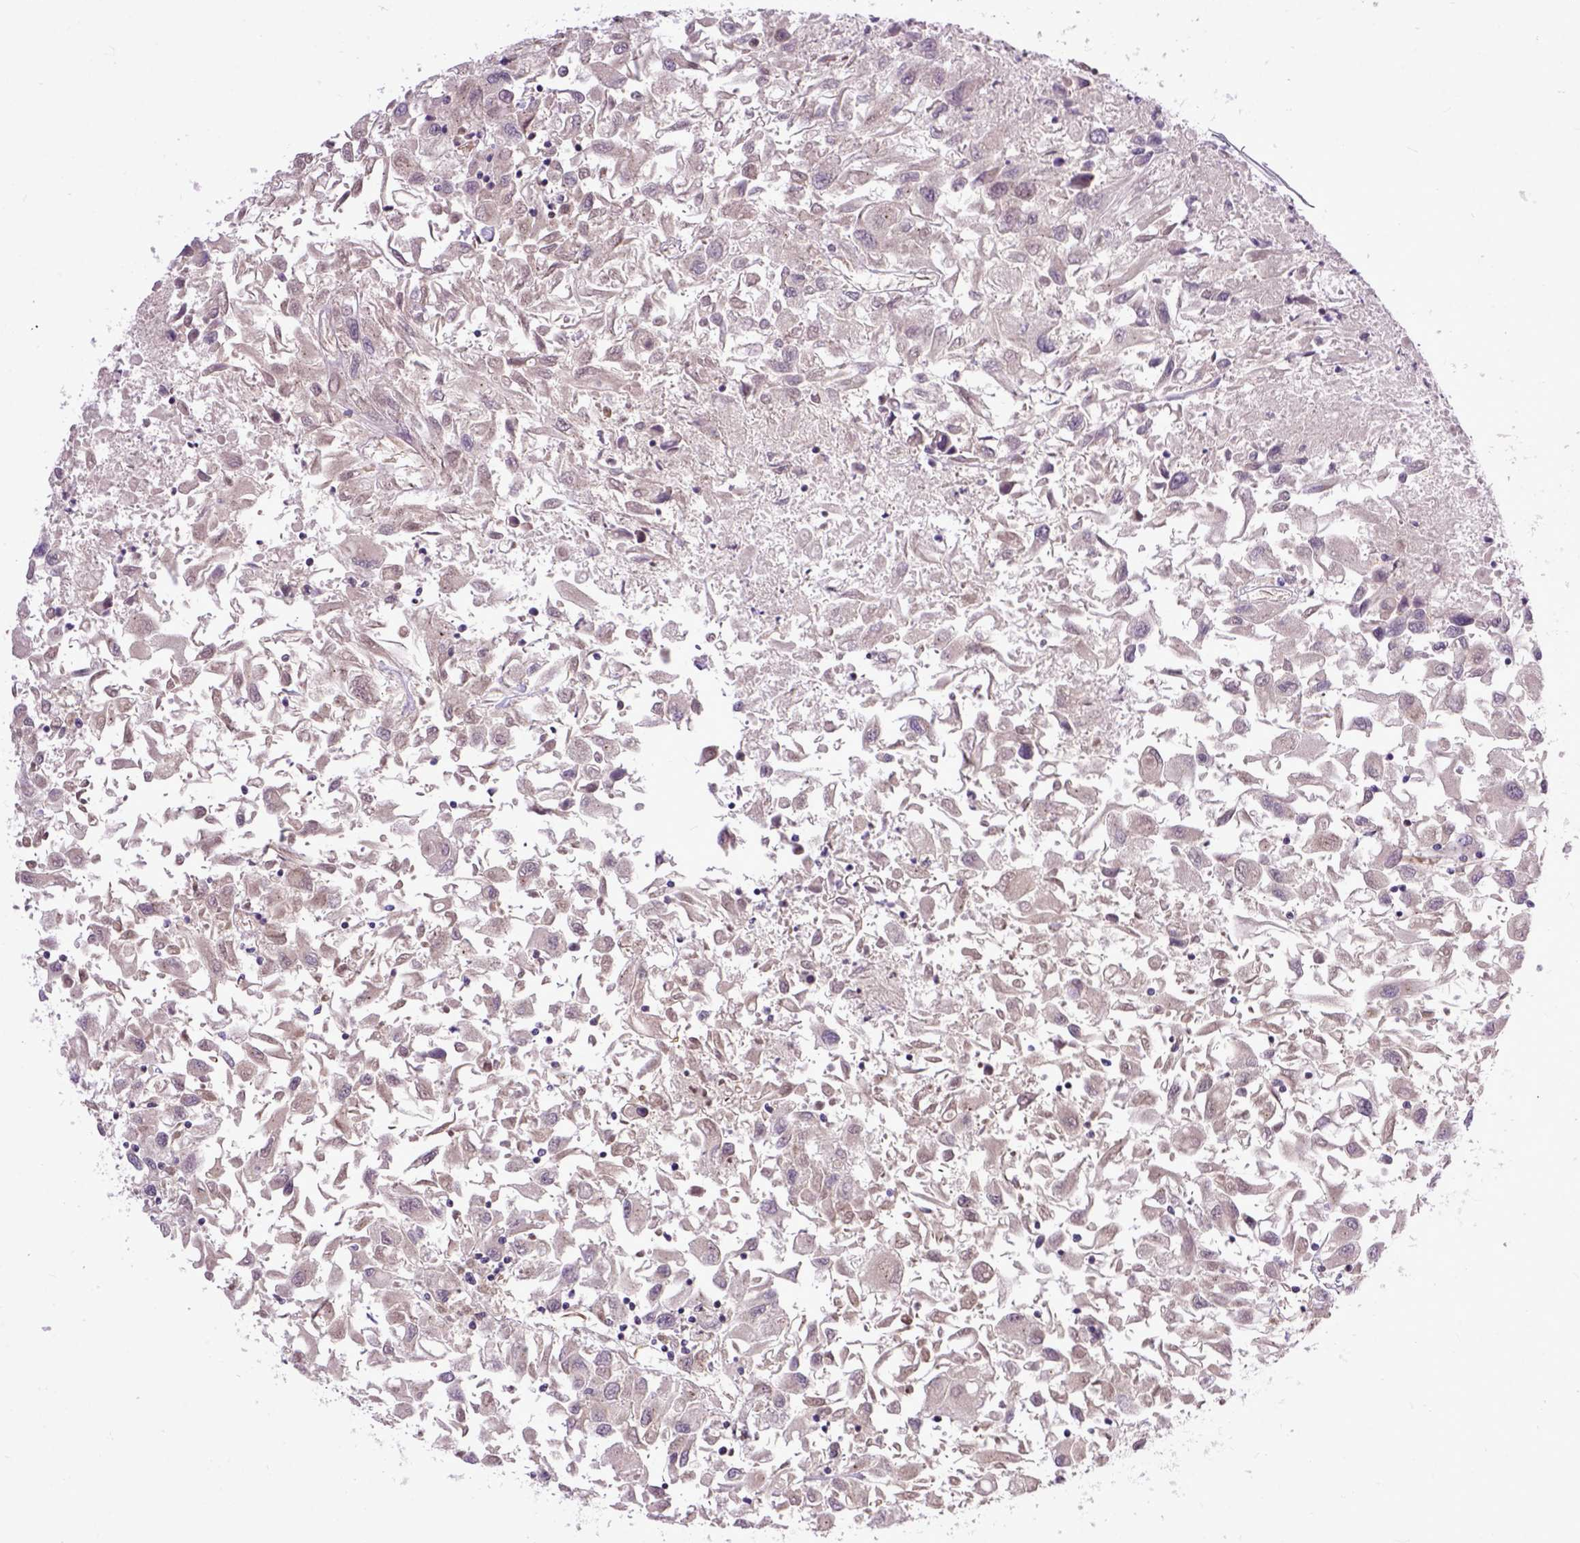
{"staining": {"intensity": "negative", "quantity": "none", "location": "none"}, "tissue": "renal cancer", "cell_type": "Tumor cells", "image_type": "cancer", "snomed": [{"axis": "morphology", "description": "Adenocarcinoma, NOS"}, {"axis": "topography", "description": "Kidney"}], "caption": "The photomicrograph reveals no significant positivity in tumor cells of renal adenocarcinoma.", "gene": "RCC2", "patient": {"sex": "female", "age": 76}}